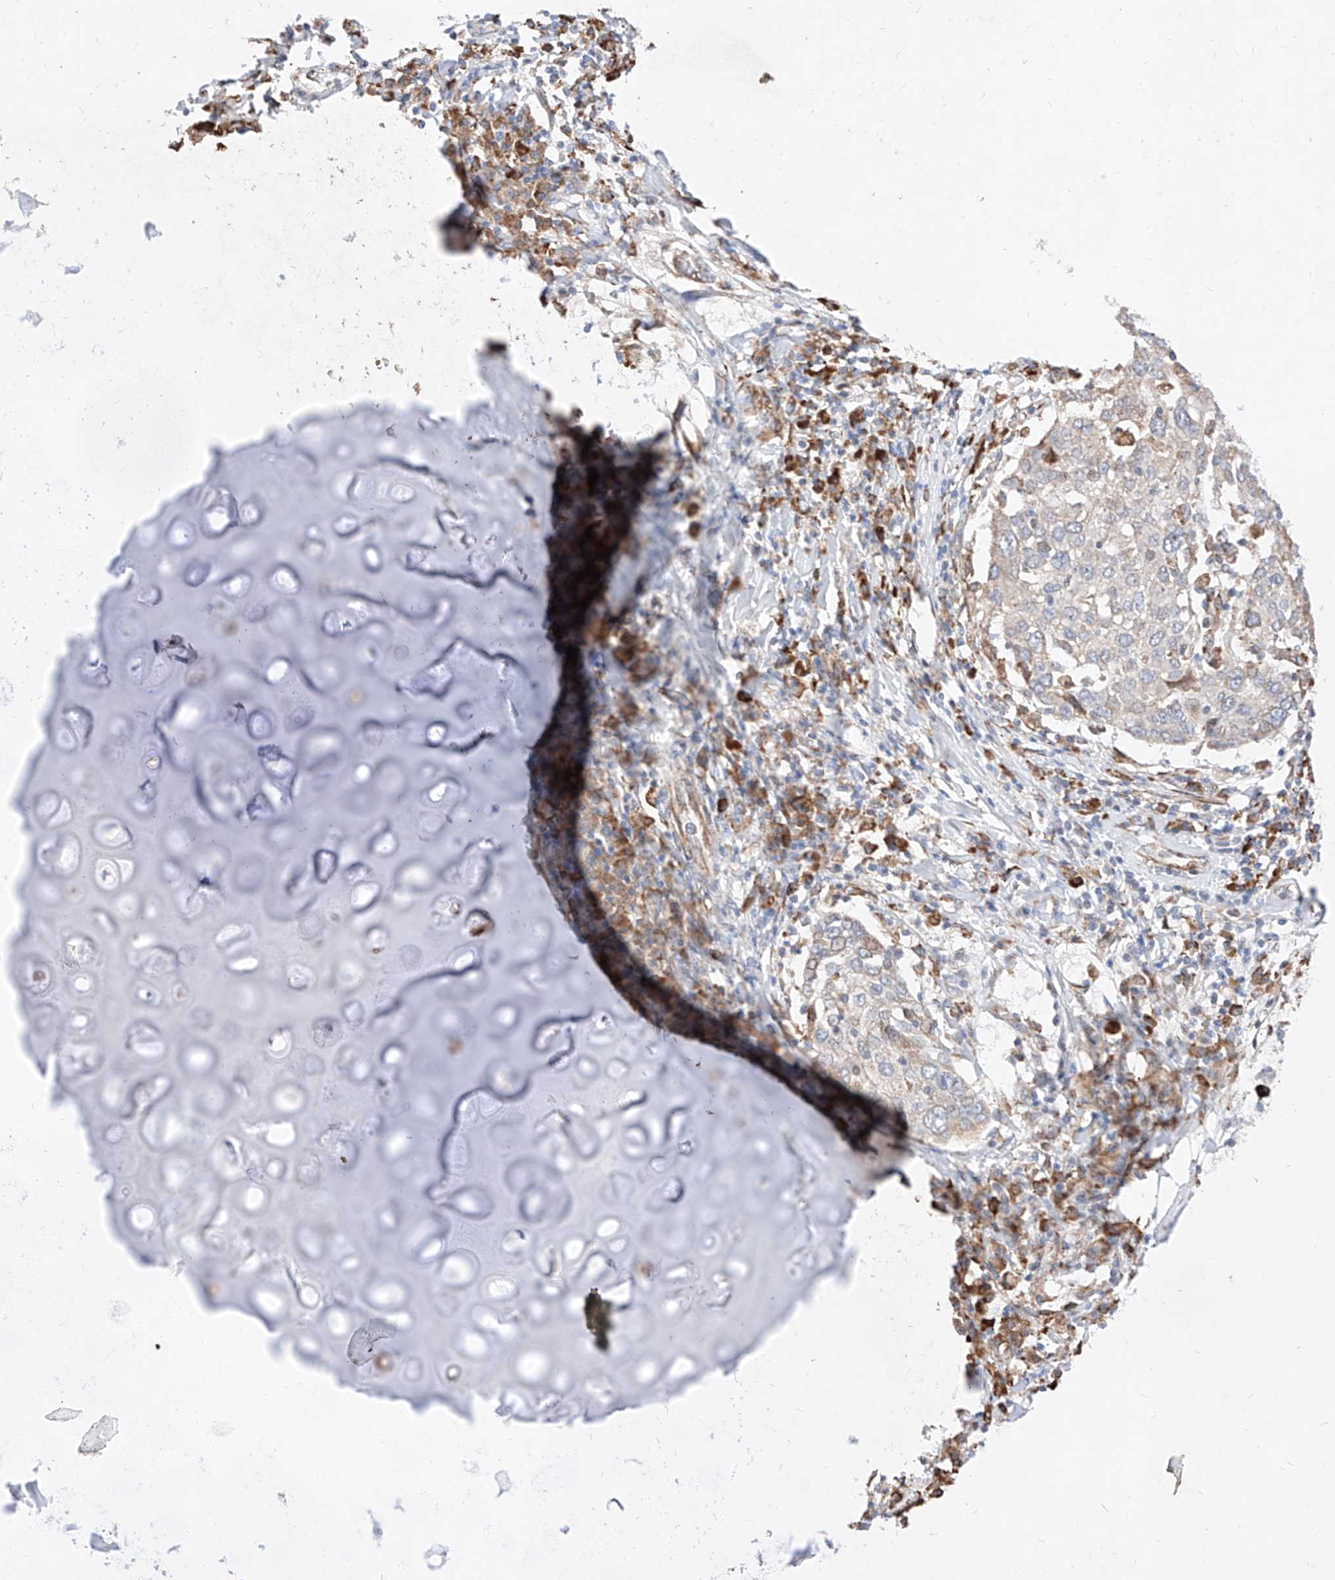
{"staining": {"intensity": "negative", "quantity": "none", "location": "none"}, "tissue": "lung cancer", "cell_type": "Tumor cells", "image_type": "cancer", "snomed": [{"axis": "morphology", "description": "Squamous cell carcinoma, NOS"}, {"axis": "topography", "description": "Lung"}], "caption": "High power microscopy image of an immunohistochemistry micrograph of lung cancer, revealing no significant staining in tumor cells.", "gene": "ATP9B", "patient": {"sex": "male", "age": 65}}